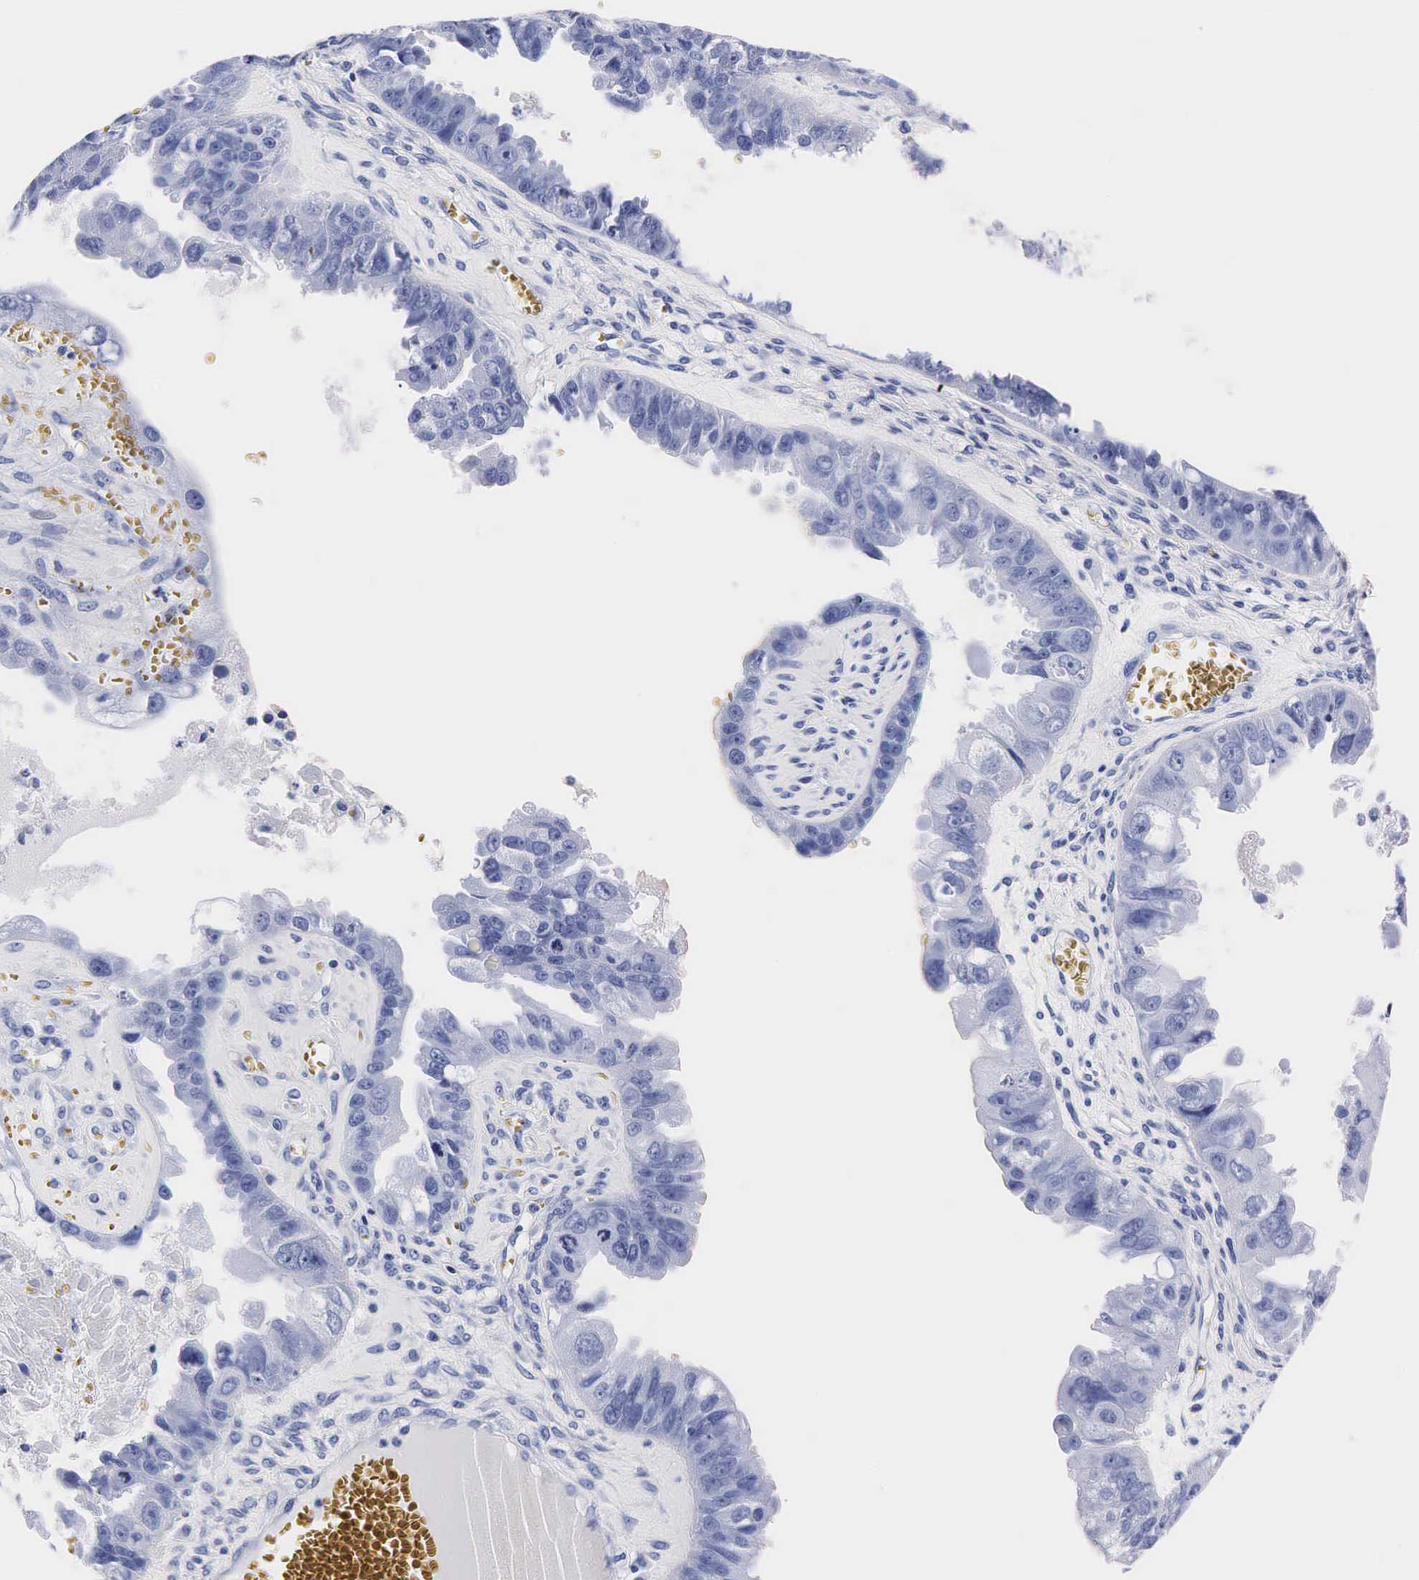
{"staining": {"intensity": "negative", "quantity": "none", "location": "none"}, "tissue": "ovarian cancer", "cell_type": "Tumor cells", "image_type": "cancer", "snomed": [{"axis": "morphology", "description": "Carcinoma, endometroid"}, {"axis": "topography", "description": "Ovary"}], "caption": "An image of human endometroid carcinoma (ovarian) is negative for staining in tumor cells.", "gene": "TG", "patient": {"sex": "female", "age": 85}}